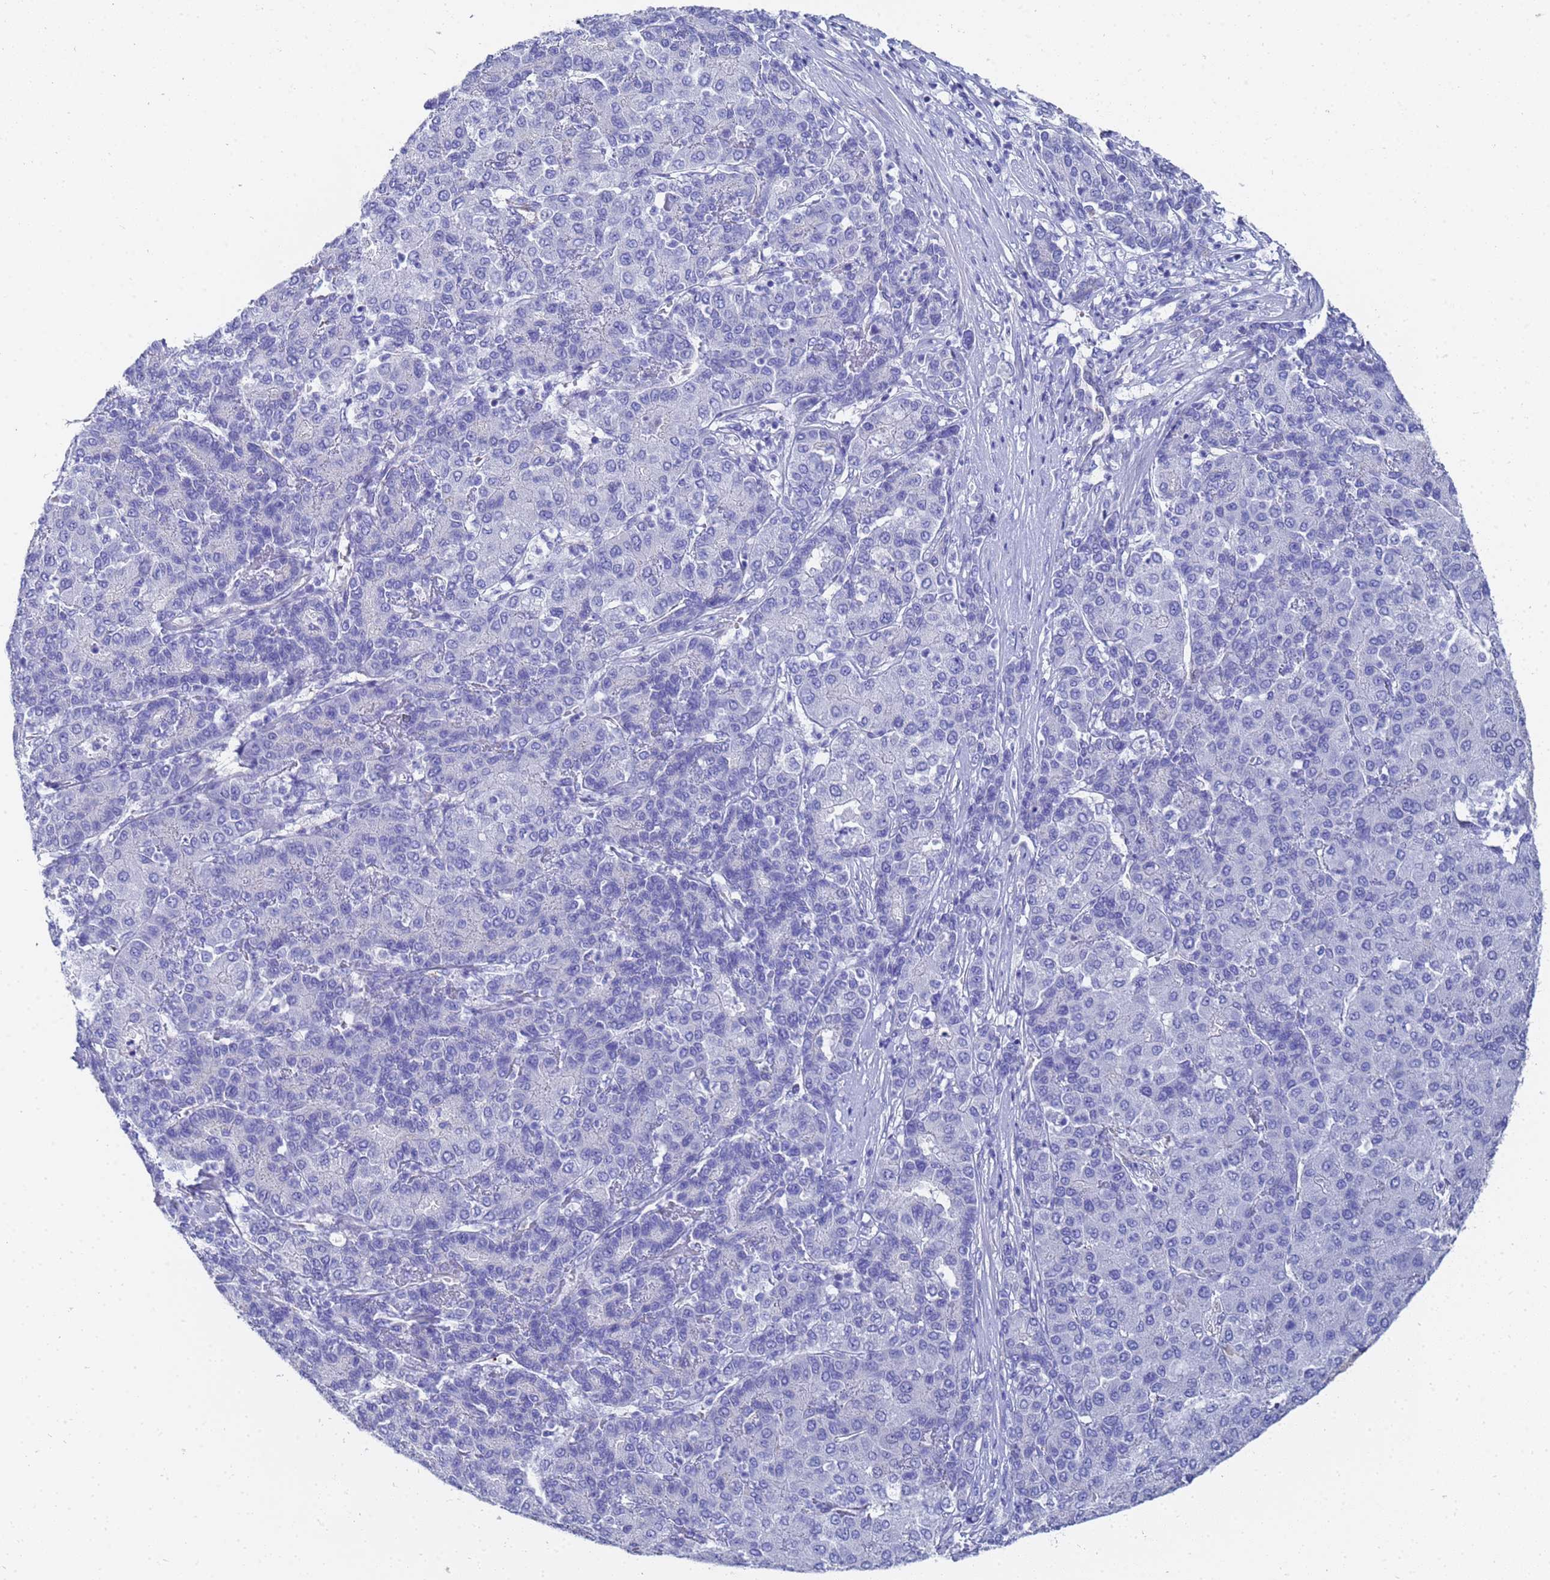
{"staining": {"intensity": "negative", "quantity": "none", "location": "none"}, "tissue": "liver cancer", "cell_type": "Tumor cells", "image_type": "cancer", "snomed": [{"axis": "morphology", "description": "Carcinoma, Hepatocellular, NOS"}, {"axis": "topography", "description": "Liver"}], "caption": "This photomicrograph is of liver hepatocellular carcinoma stained with IHC to label a protein in brown with the nuclei are counter-stained blue. There is no staining in tumor cells.", "gene": "TUBB1", "patient": {"sex": "male", "age": 65}}